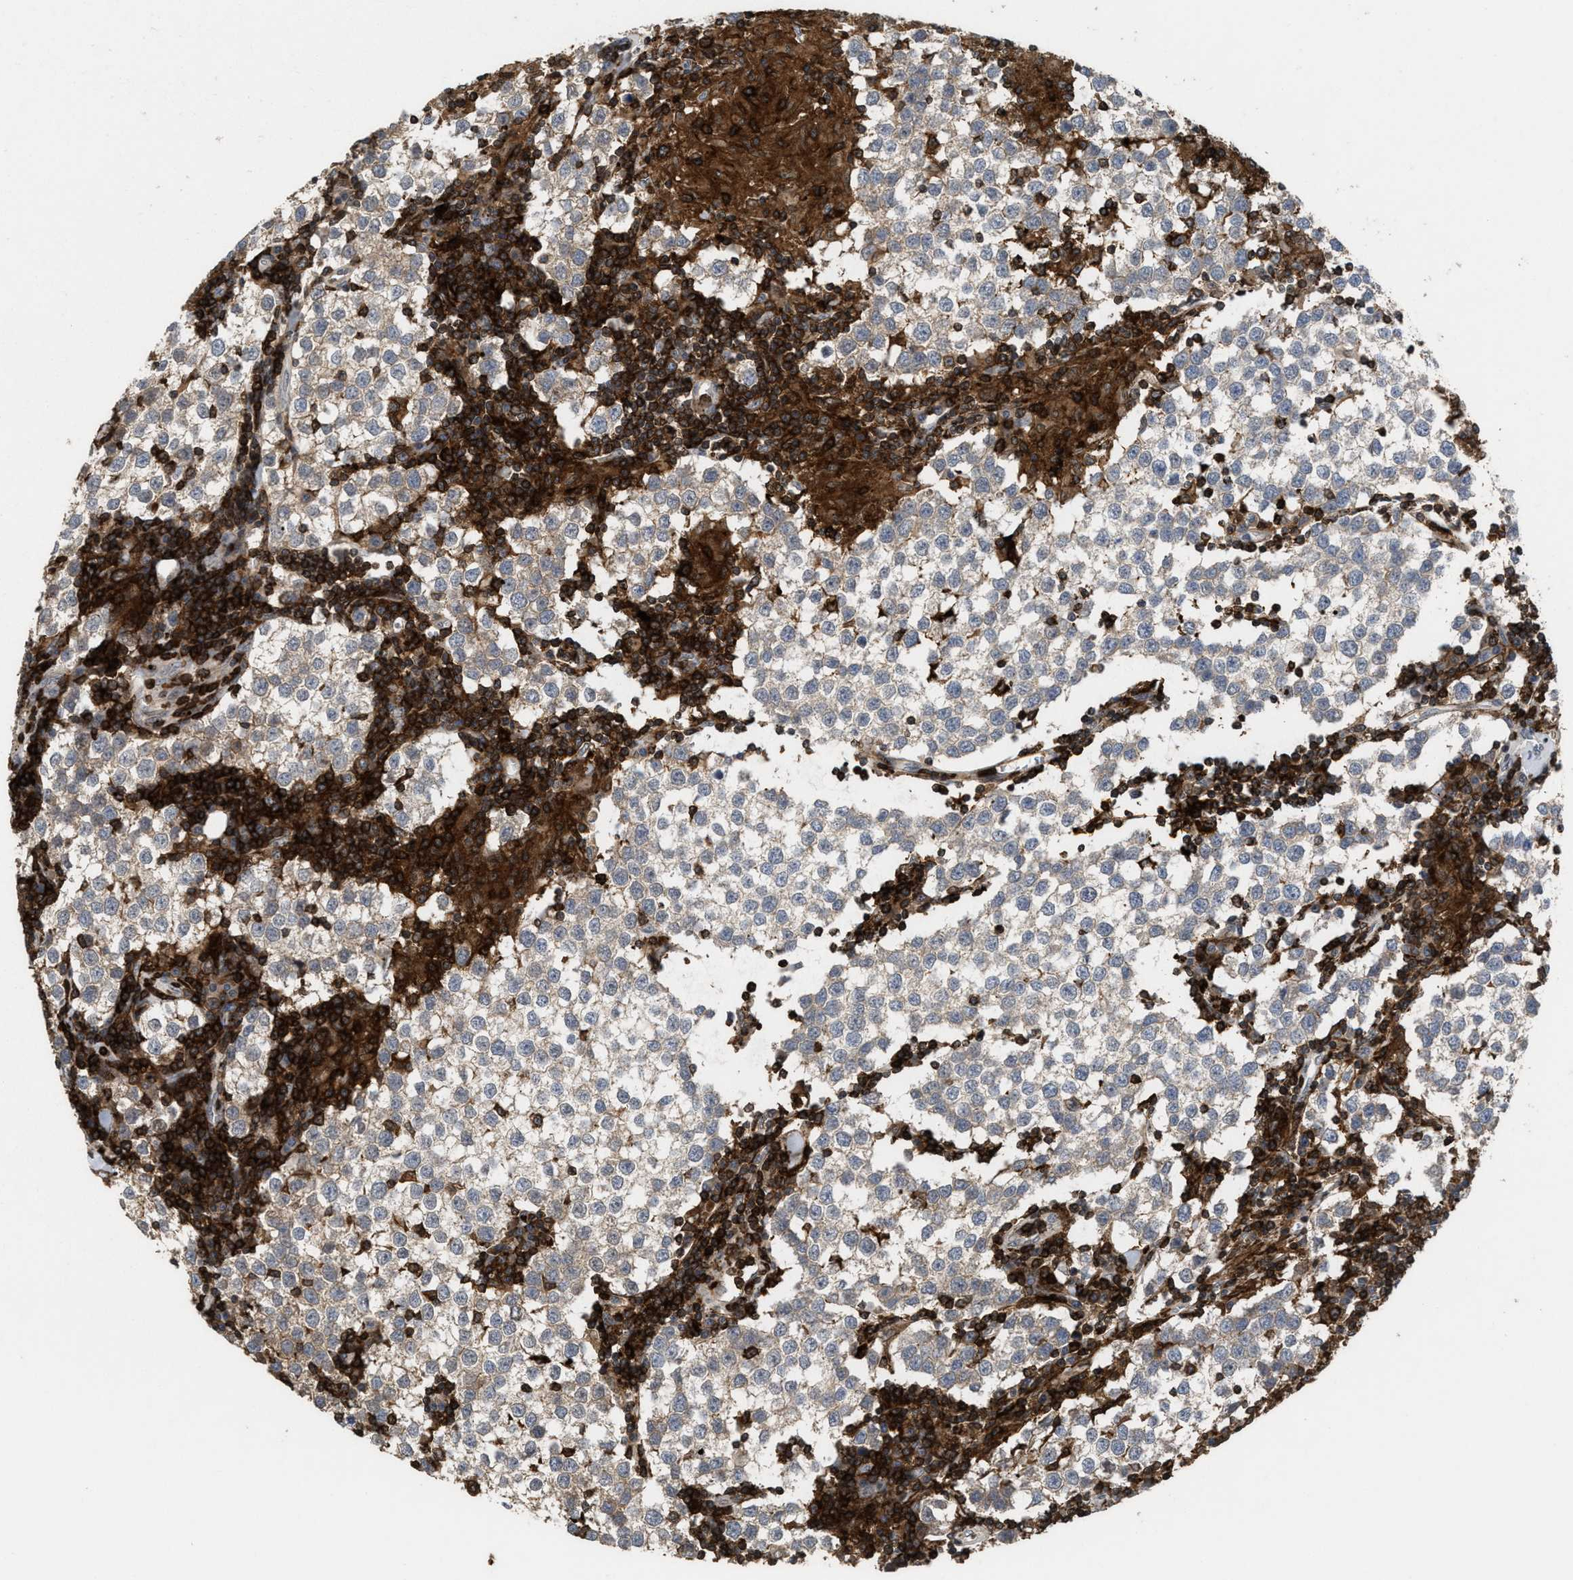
{"staining": {"intensity": "weak", "quantity": "25%-75%", "location": "cytoplasmic/membranous"}, "tissue": "testis cancer", "cell_type": "Tumor cells", "image_type": "cancer", "snomed": [{"axis": "morphology", "description": "Seminoma, NOS"}, {"axis": "morphology", "description": "Carcinoma, Embryonal, NOS"}, {"axis": "topography", "description": "Testis"}], "caption": "Immunohistochemistry (IHC) staining of testis cancer (embryonal carcinoma), which exhibits low levels of weak cytoplasmic/membranous positivity in about 25%-75% of tumor cells indicating weak cytoplasmic/membranous protein staining. The staining was performed using DAB (brown) for protein detection and nuclei were counterstained in hematoxylin (blue).", "gene": "PTPRE", "patient": {"sex": "male", "age": 36}}